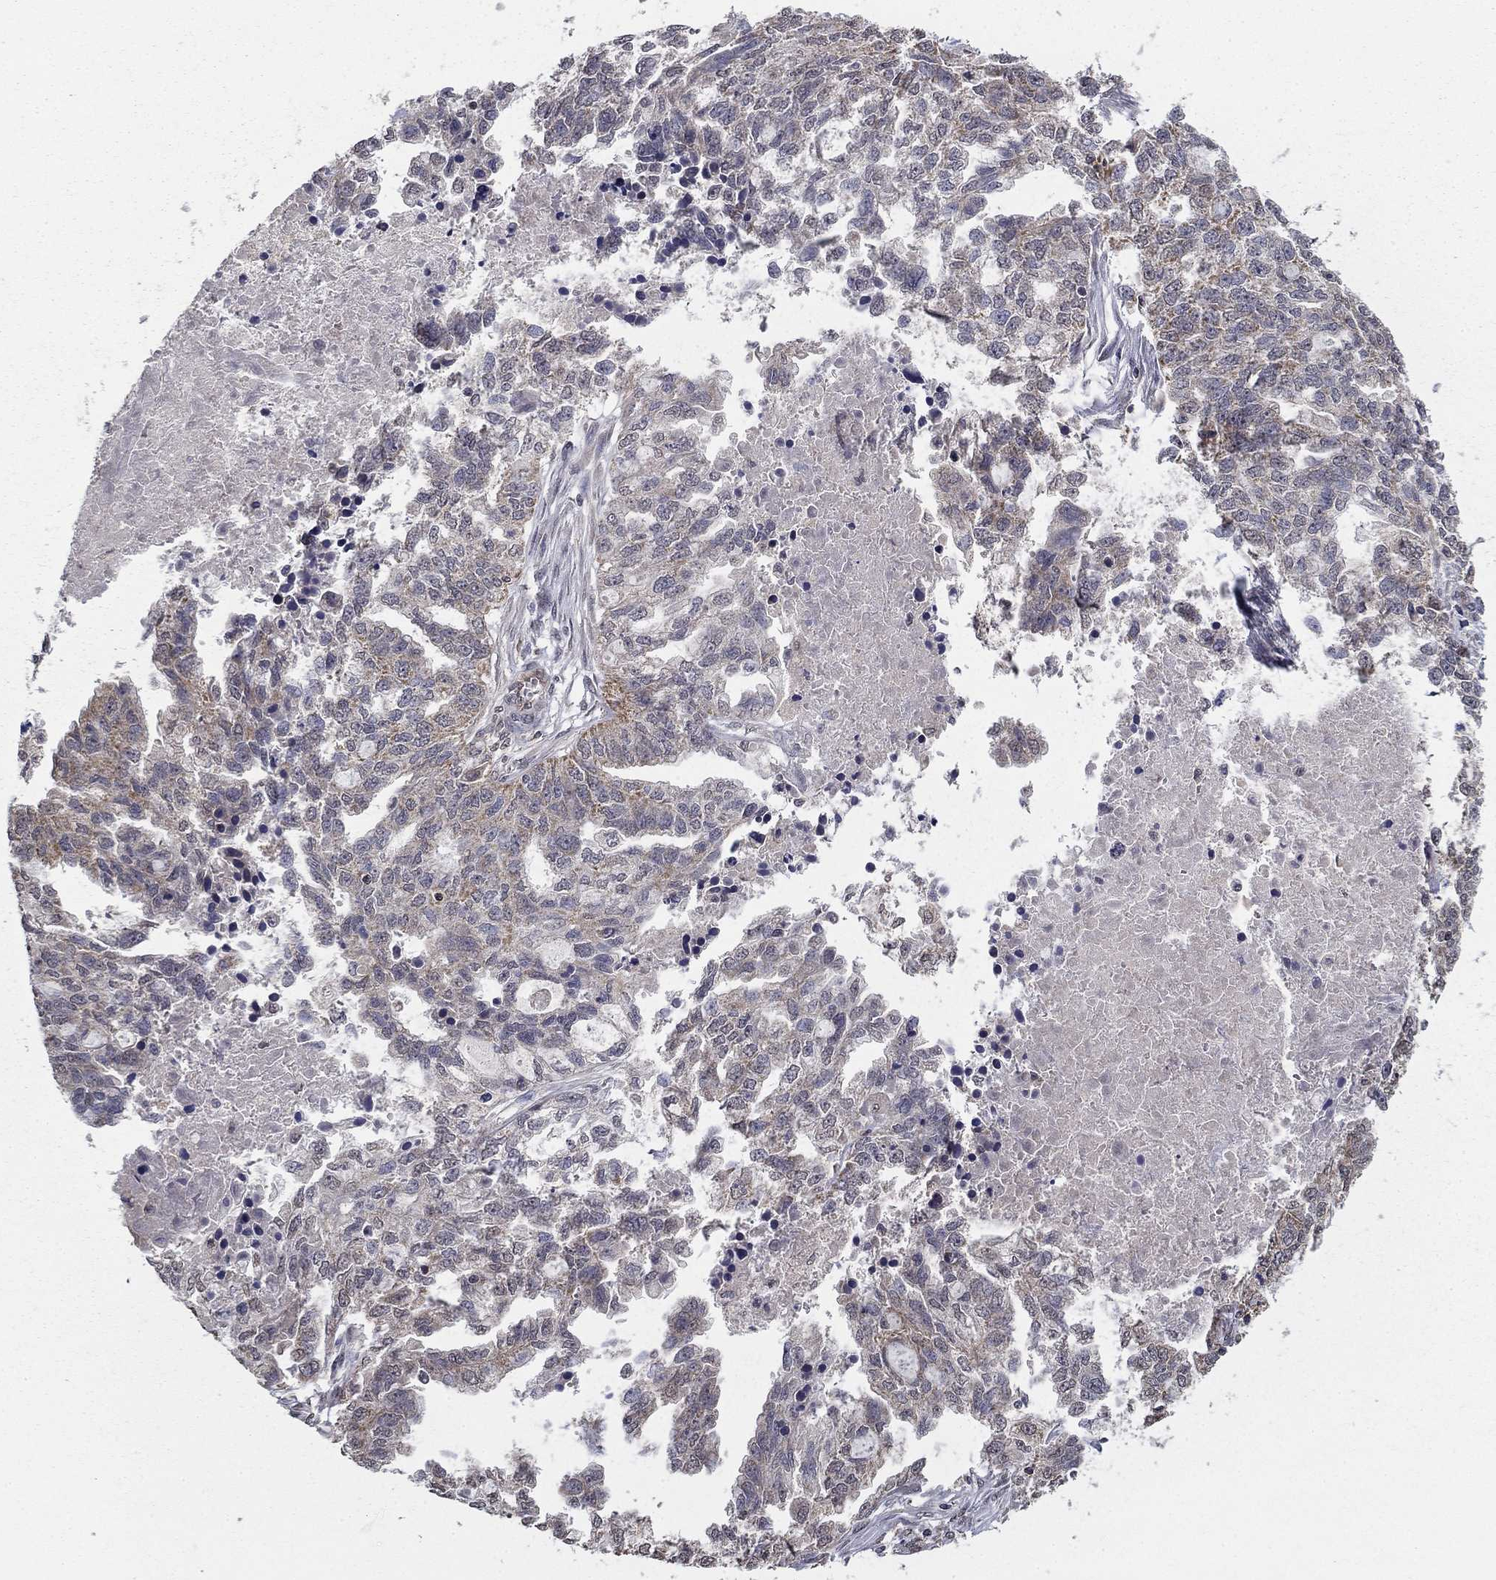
{"staining": {"intensity": "weak", "quantity": "<25%", "location": "cytoplasmic/membranous"}, "tissue": "ovarian cancer", "cell_type": "Tumor cells", "image_type": "cancer", "snomed": [{"axis": "morphology", "description": "Cystadenocarcinoma, serous, NOS"}, {"axis": "topography", "description": "Ovary"}], "caption": "An immunohistochemistry micrograph of ovarian cancer (serous cystadenocarcinoma) is shown. There is no staining in tumor cells of ovarian cancer (serous cystadenocarcinoma).", "gene": "SLC2A13", "patient": {"sex": "female", "age": 51}}